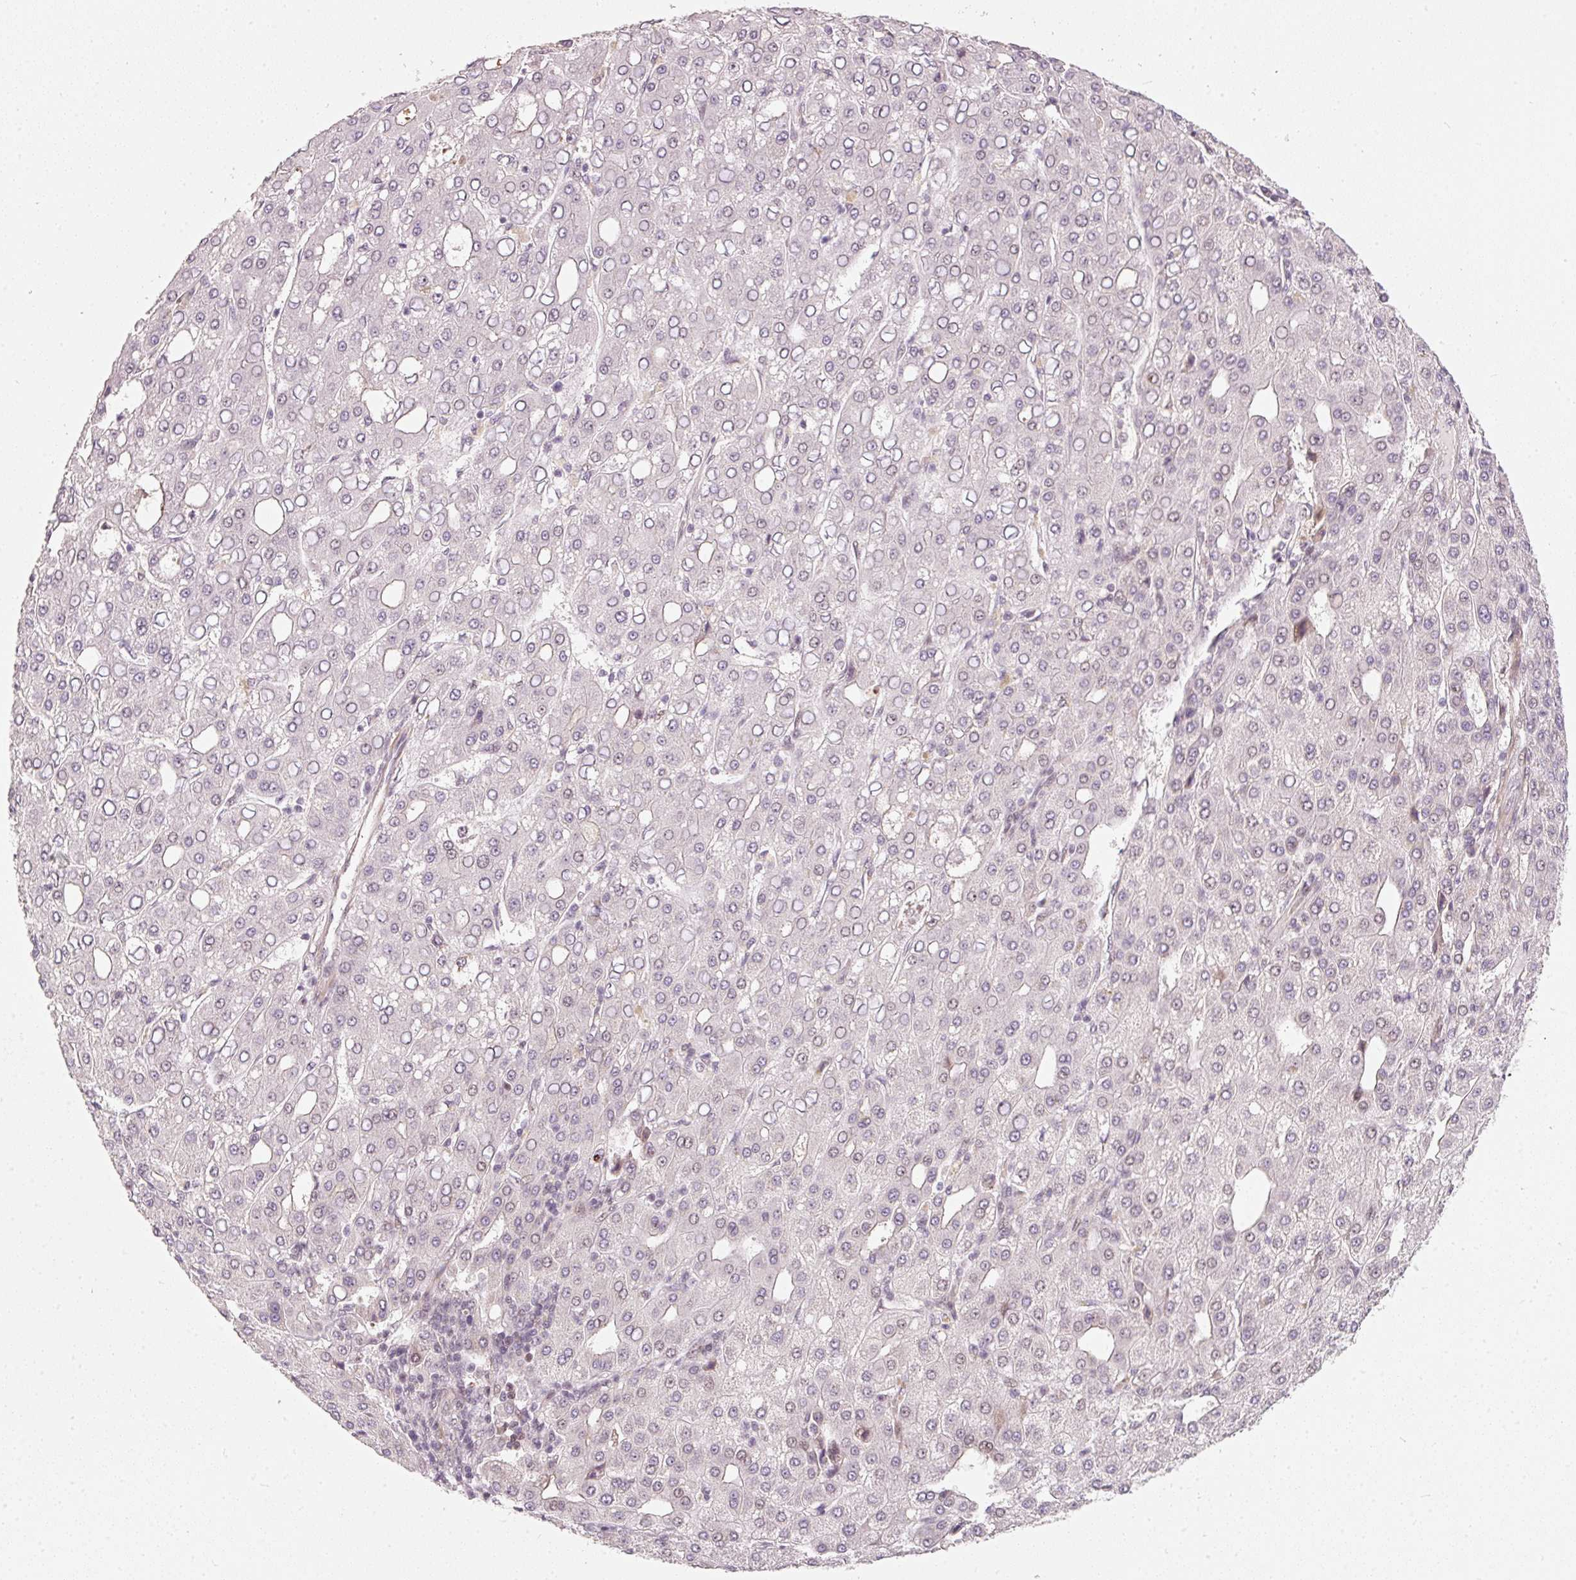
{"staining": {"intensity": "negative", "quantity": "none", "location": "none"}, "tissue": "liver cancer", "cell_type": "Tumor cells", "image_type": "cancer", "snomed": [{"axis": "morphology", "description": "Carcinoma, Hepatocellular, NOS"}, {"axis": "topography", "description": "Liver"}], "caption": "DAB (3,3'-diaminobenzidine) immunohistochemical staining of human hepatocellular carcinoma (liver) exhibits no significant staining in tumor cells.", "gene": "MXRA8", "patient": {"sex": "male", "age": 65}}